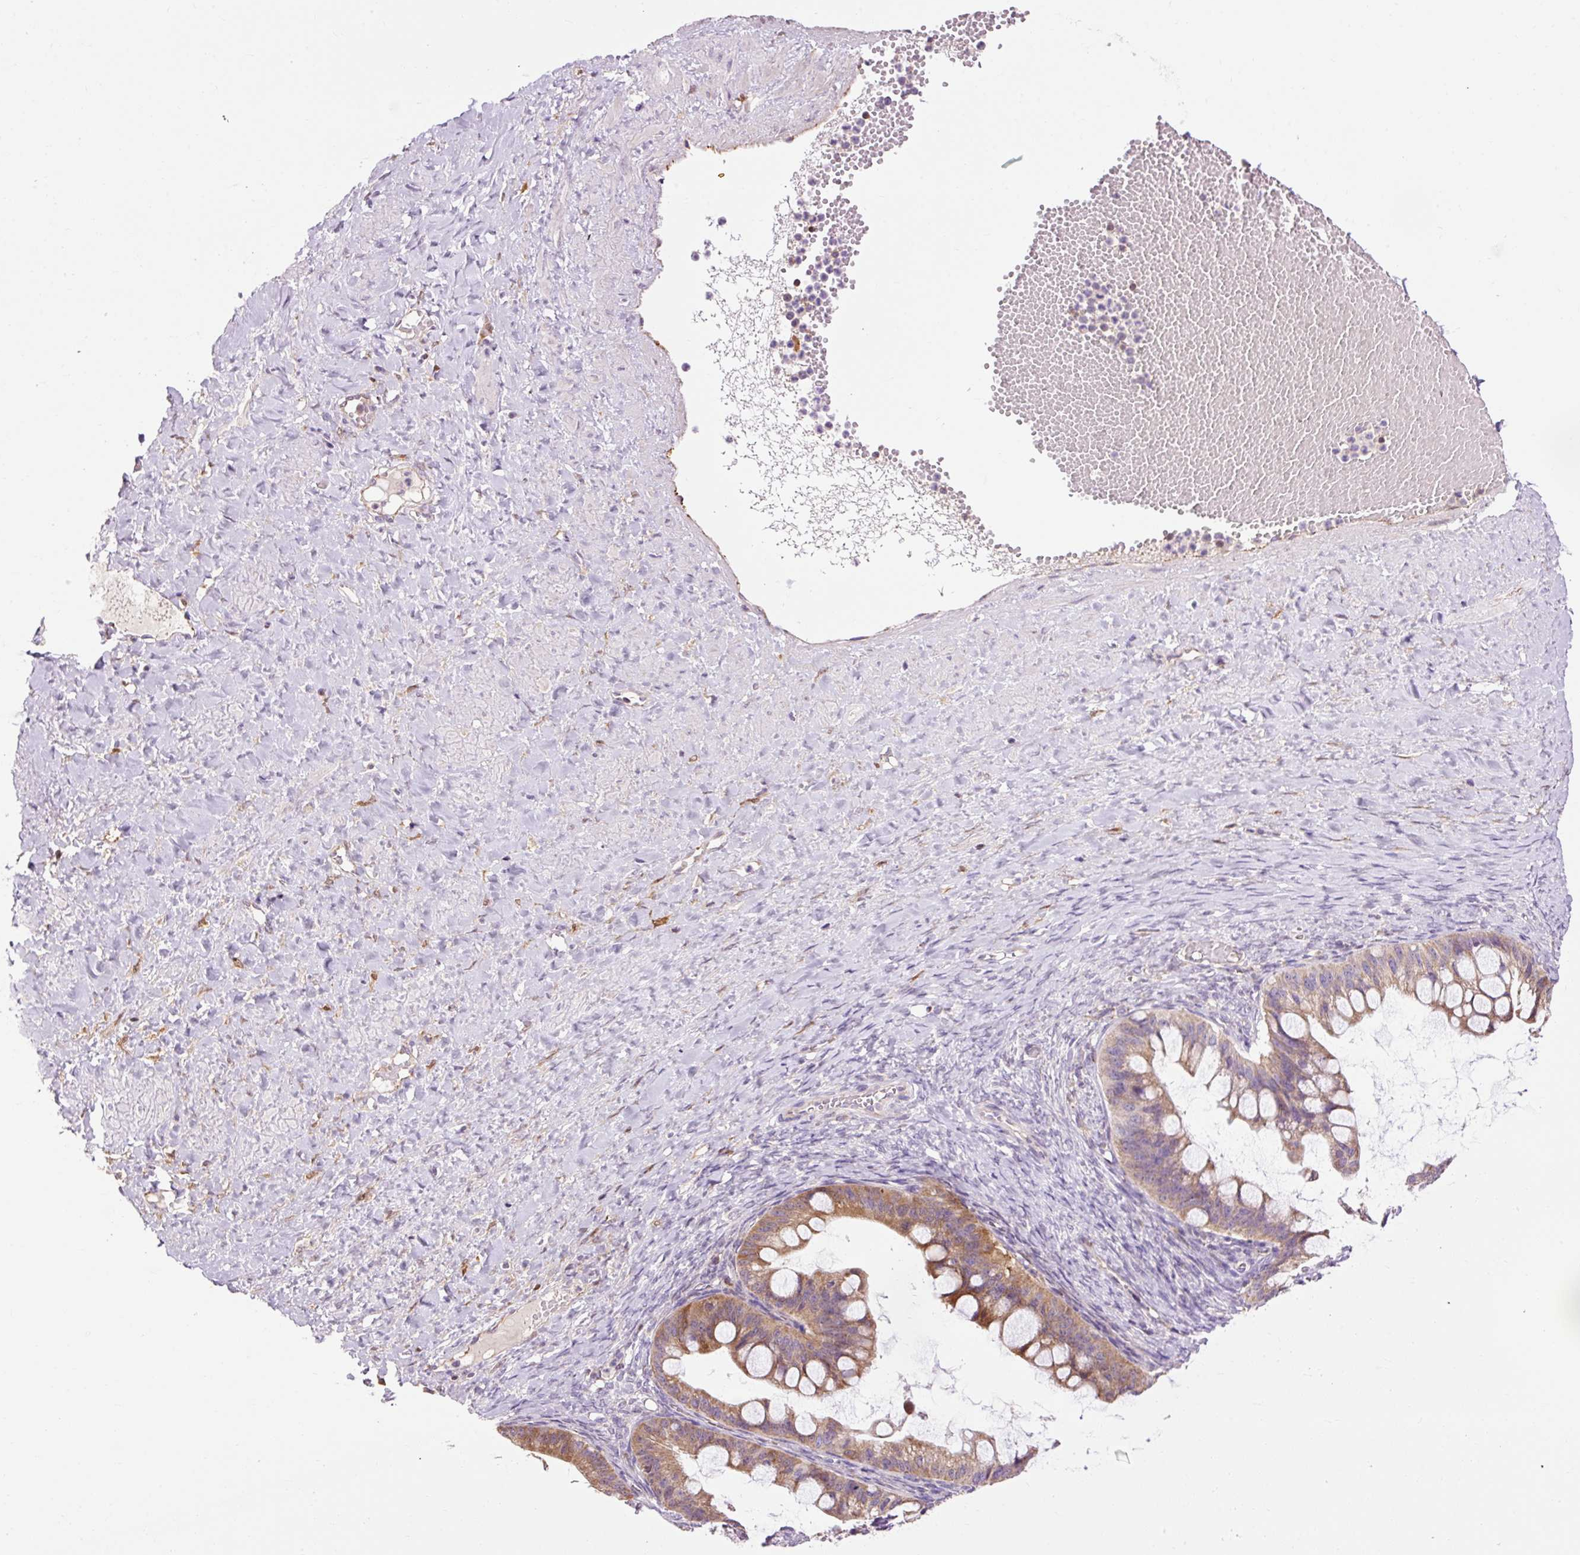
{"staining": {"intensity": "moderate", "quantity": ">75%", "location": "cytoplasmic/membranous"}, "tissue": "ovarian cancer", "cell_type": "Tumor cells", "image_type": "cancer", "snomed": [{"axis": "morphology", "description": "Cystadenocarcinoma, mucinous, NOS"}, {"axis": "topography", "description": "Ovary"}], "caption": "Human ovarian mucinous cystadenocarcinoma stained with a brown dye shows moderate cytoplasmic/membranous positive expression in approximately >75% of tumor cells.", "gene": "CD83", "patient": {"sex": "female", "age": 73}}